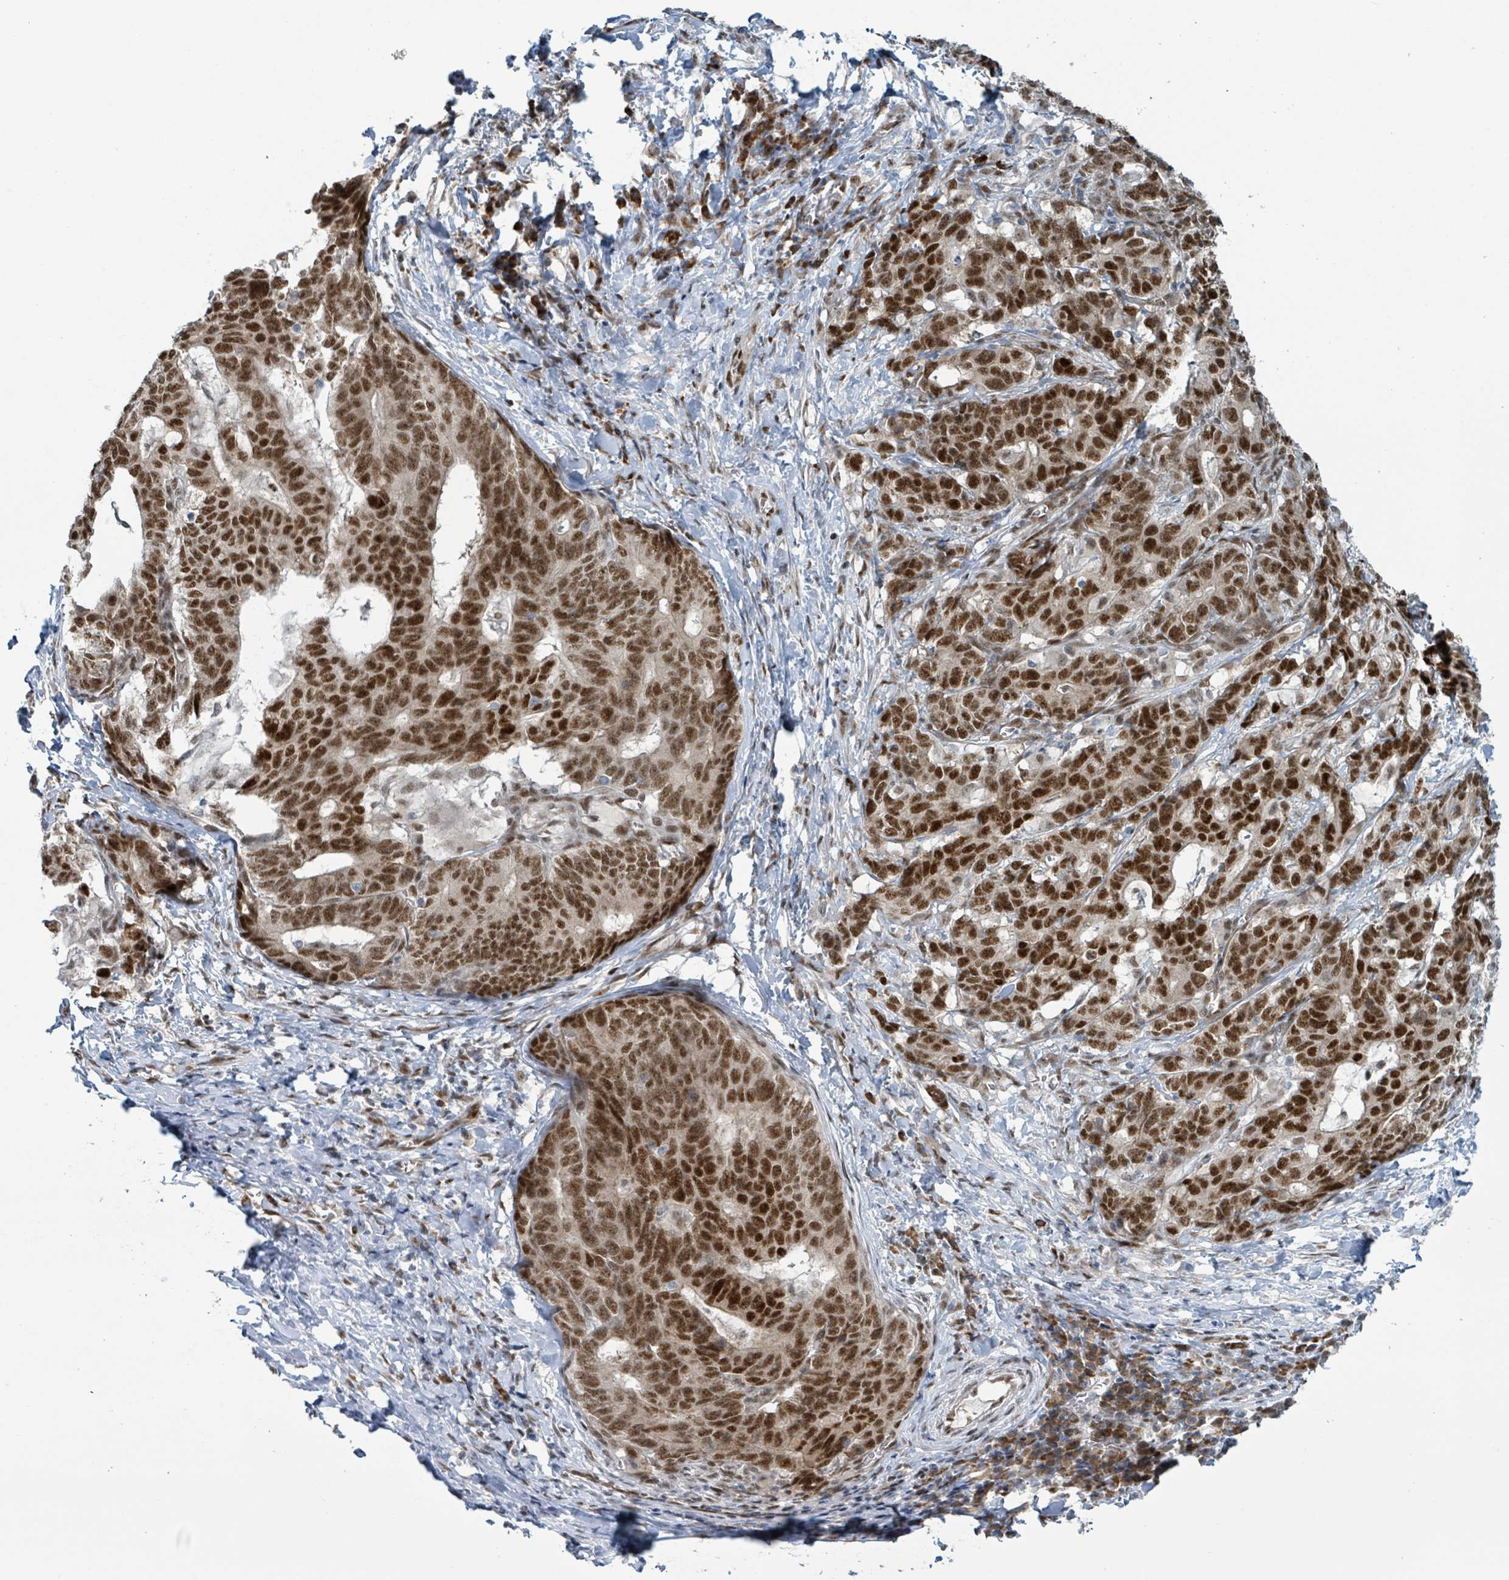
{"staining": {"intensity": "strong", "quantity": ">75%", "location": "nuclear"}, "tissue": "stomach cancer", "cell_type": "Tumor cells", "image_type": "cancer", "snomed": [{"axis": "morphology", "description": "Normal tissue, NOS"}, {"axis": "morphology", "description": "Adenocarcinoma, NOS"}, {"axis": "topography", "description": "Stomach"}], "caption": "Protein expression analysis of stomach cancer (adenocarcinoma) shows strong nuclear expression in approximately >75% of tumor cells.", "gene": "KLF3", "patient": {"sex": "female", "age": 64}}